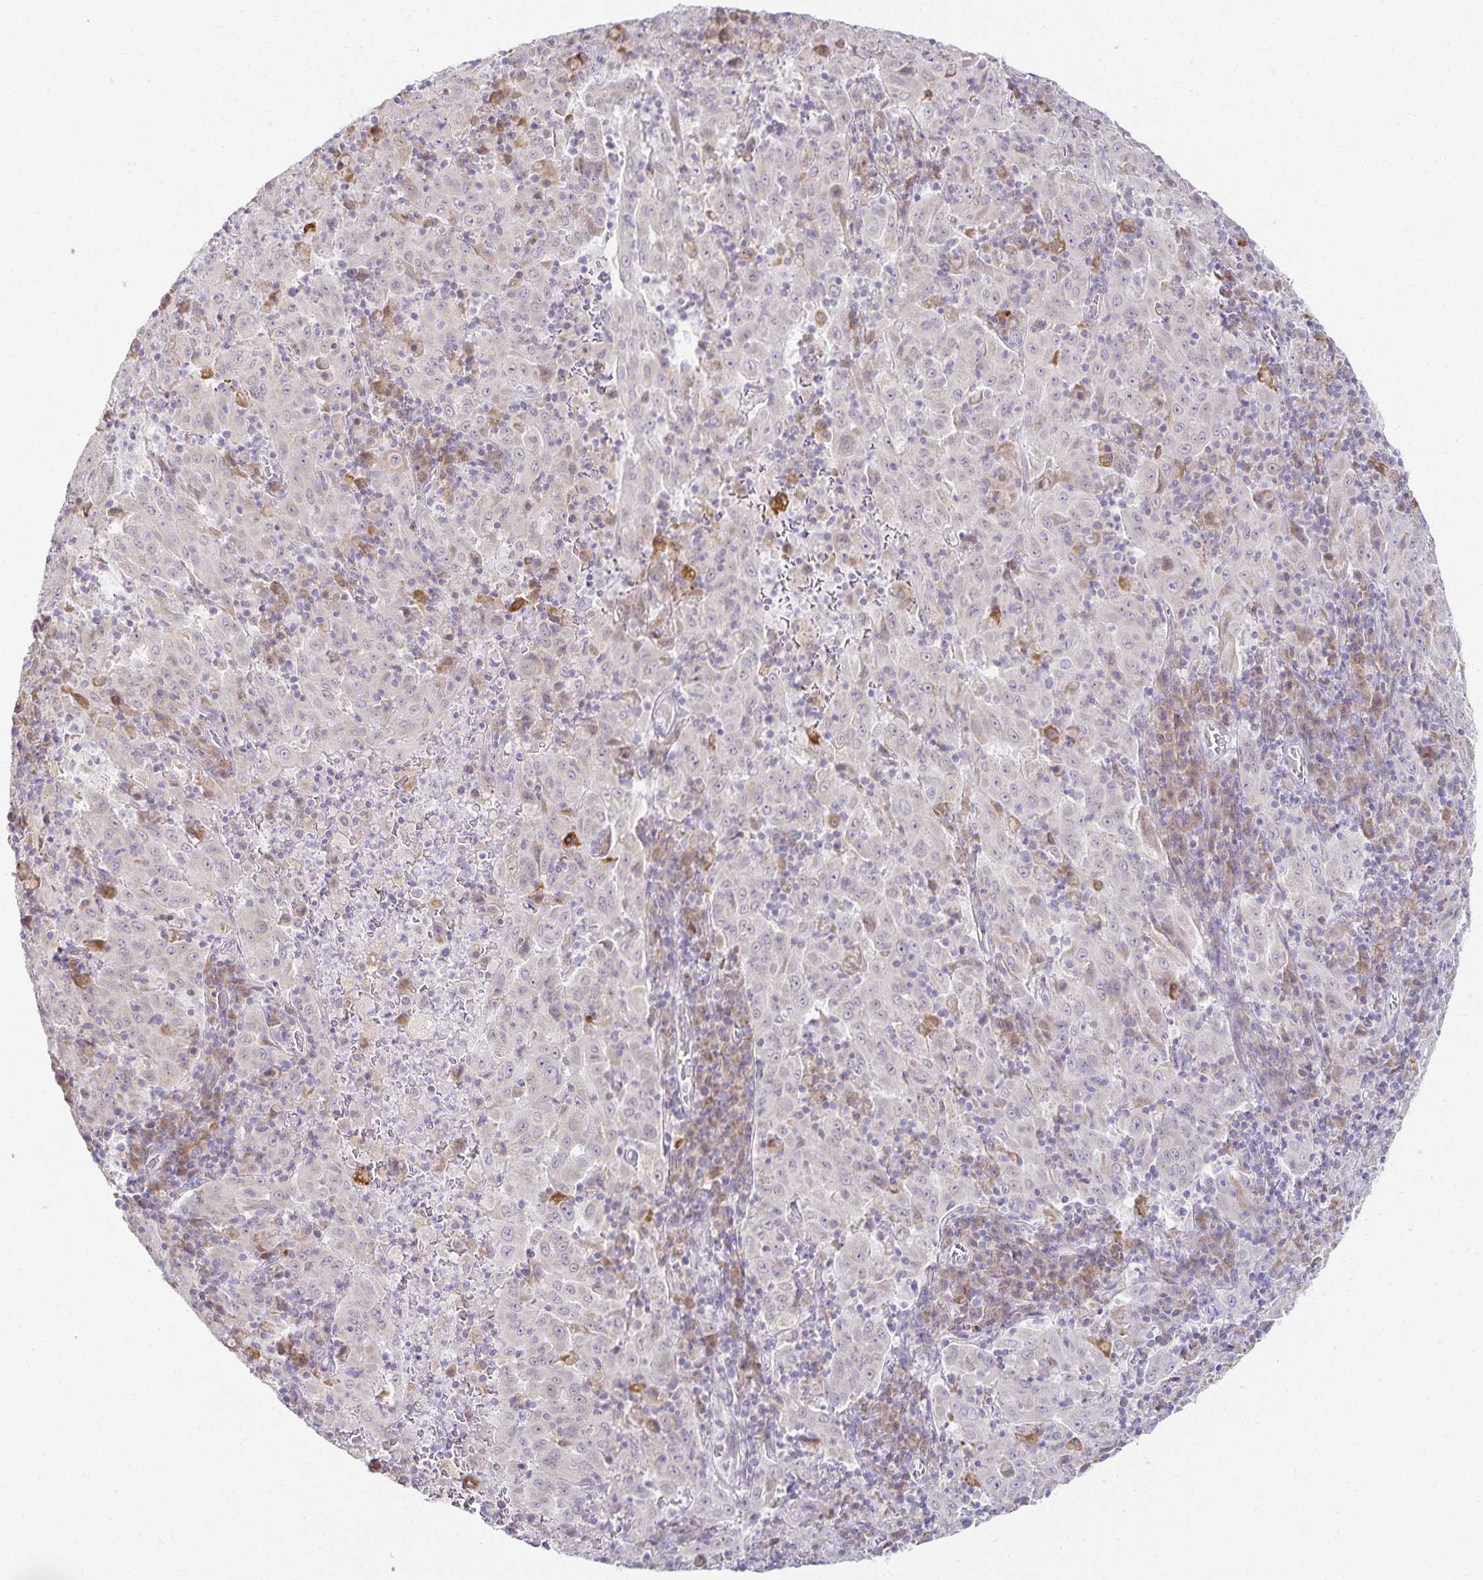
{"staining": {"intensity": "negative", "quantity": "none", "location": "none"}, "tissue": "pancreatic cancer", "cell_type": "Tumor cells", "image_type": "cancer", "snomed": [{"axis": "morphology", "description": "Adenocarcinoma, NOS"}, {"axis": "topography", "description": "Pancreas"}], "caption": "The image exhibits no significant positivity in tumor cells of pancreatic cancer. Brightfield microscopy of immunohistochemistry (IHC) stained with DAB (brown) and hematoxylin (blue), captured at high magnification.", "gene": "GP2", "patient": {"sex": "male", "age": 63}}